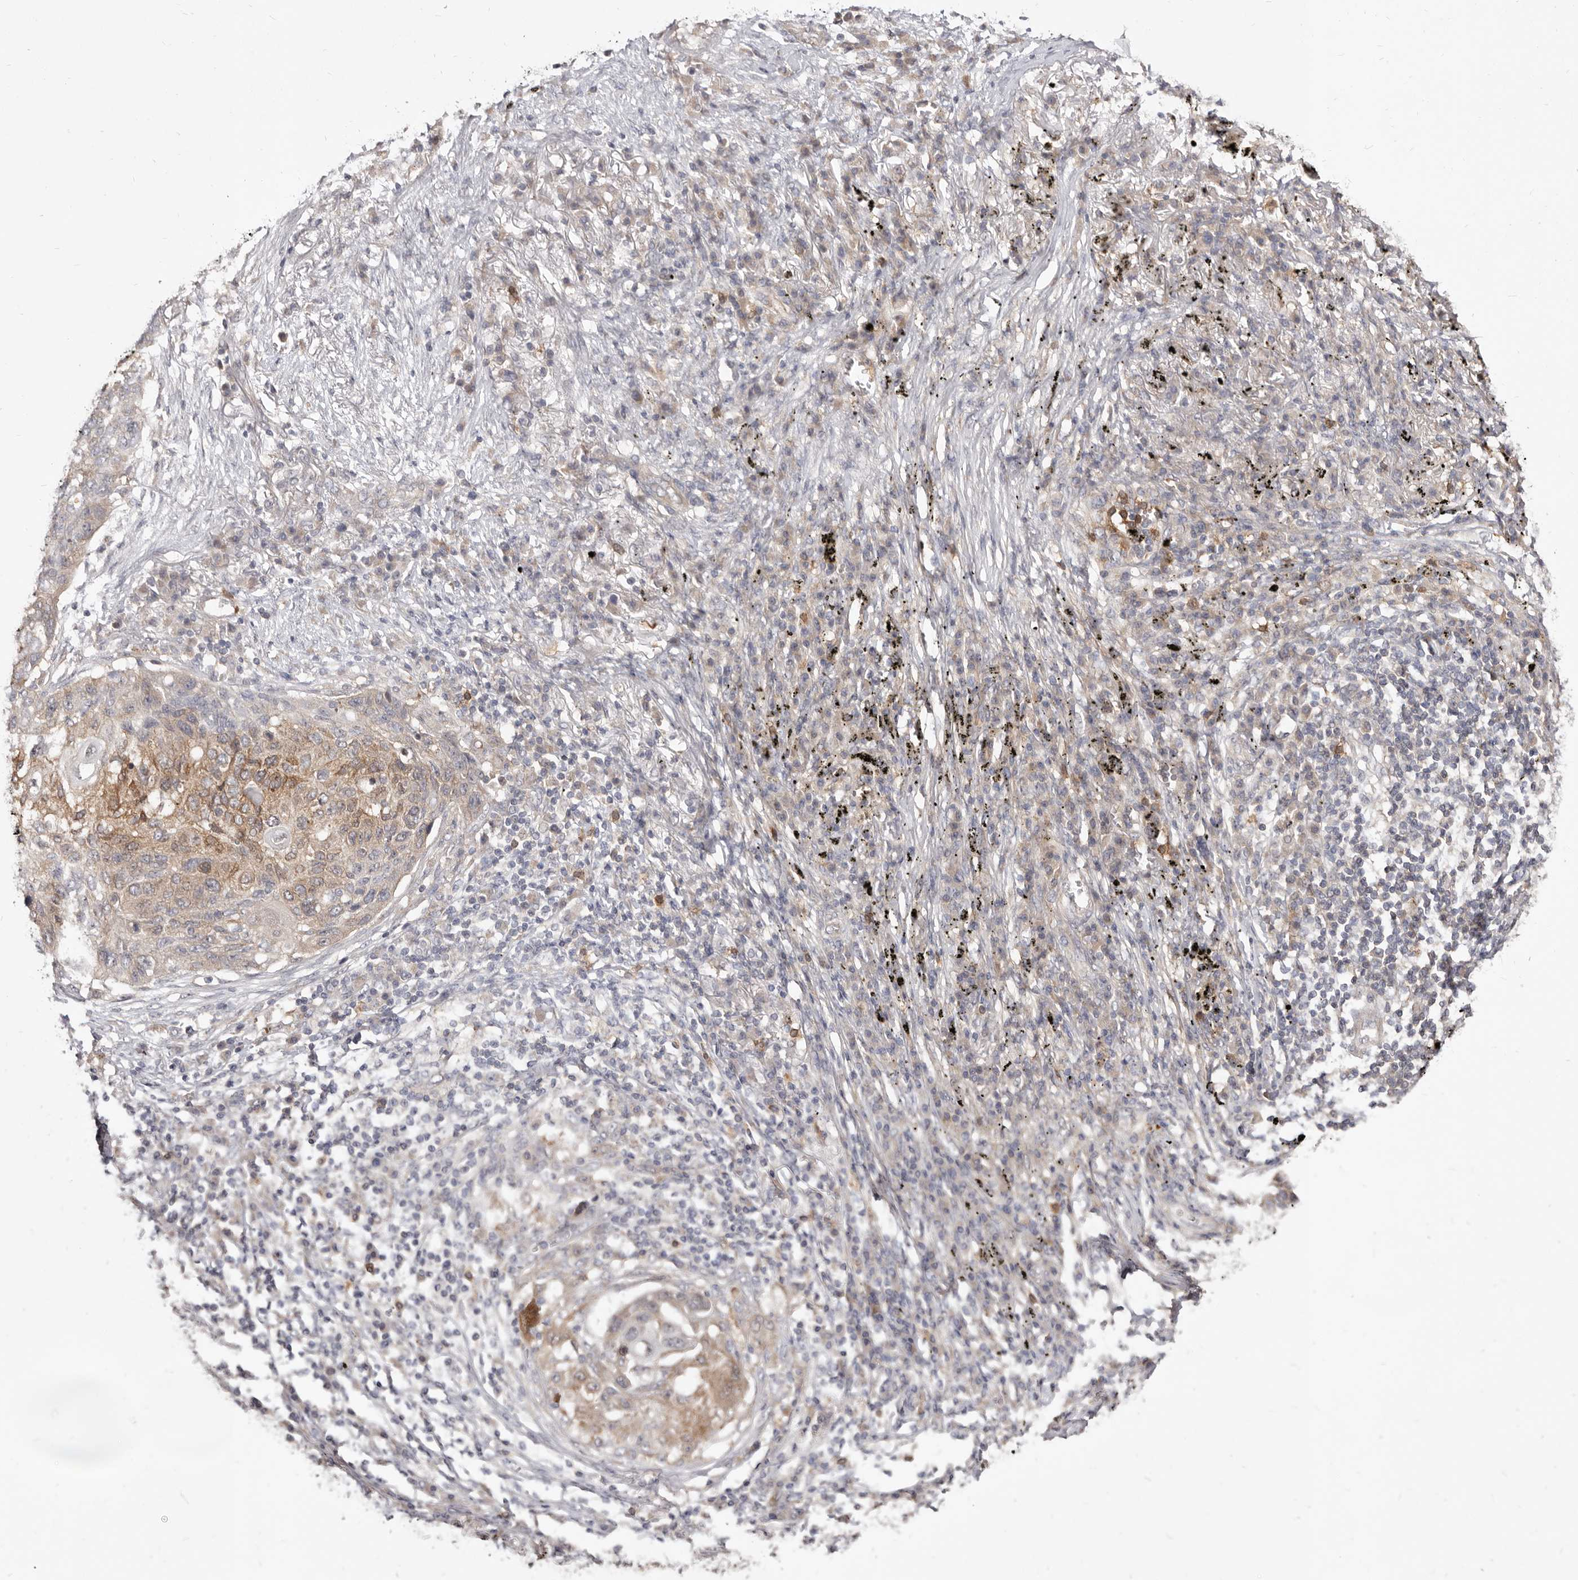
{"staining": {"intensity": "weak", "quantity": "25%-75%", "location": "cytoplasmic/membranous"}, "tissue": "lung cancer", "cell_type": "Tumor cells", "image_type": "cancer", "snomed": [{"axis": "morphology", "description": "Squamous cell carcinoma, NOS"}, {"axis": "topography", "description": "Lung"}], "caption": "Tumor cells exhibit weak cytoplasmic/membranous expression in approximately 25%-75% of cells in lung cancer (squamous cell carcinoma).", "gene": "TC2N", "patient": {"sex": "female", "age": 63}}